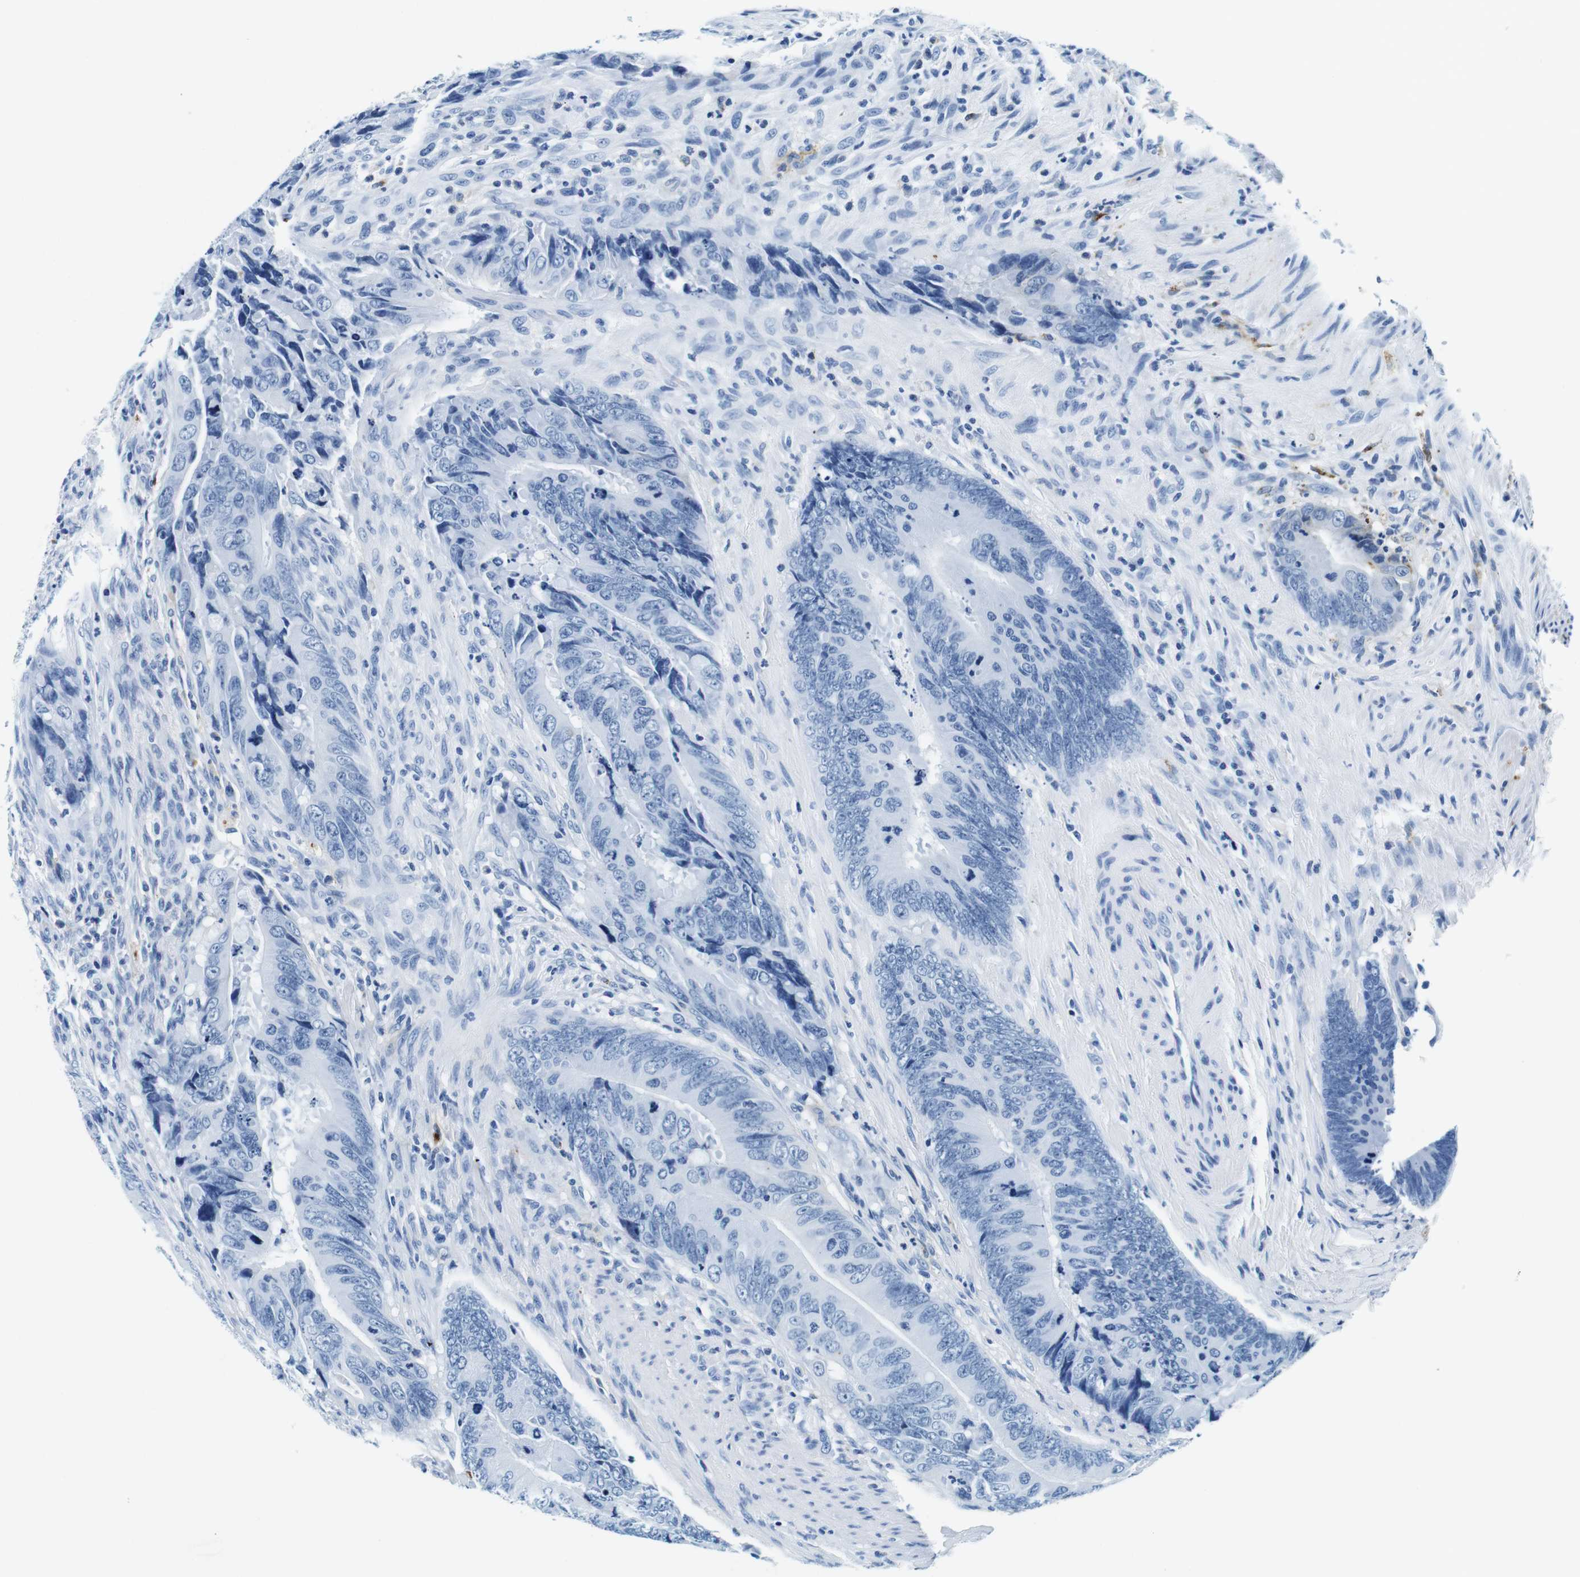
{"staining": {"intensity": "negative", "quantity": "none", "location": "none"}, "tissue": "colorectal cancer", "cell_type": "Tumor cells", "image_type": "cancer", "snomed": [{"axis": "morphology", "description": "Normal tissue, NOS"}, {"axis": "morphology", "description": "Adenocarcinoma, NOS"}, {"axis": "topography", "description": "Colon"}], "caption": "Colorectal cancer (adenocarcinoma) stained for a protein using immunohistochemistry displays no positivity tumor cells.", "gene": "HLA-DRB1", "patient": {"sex": "male", "age": 56}}